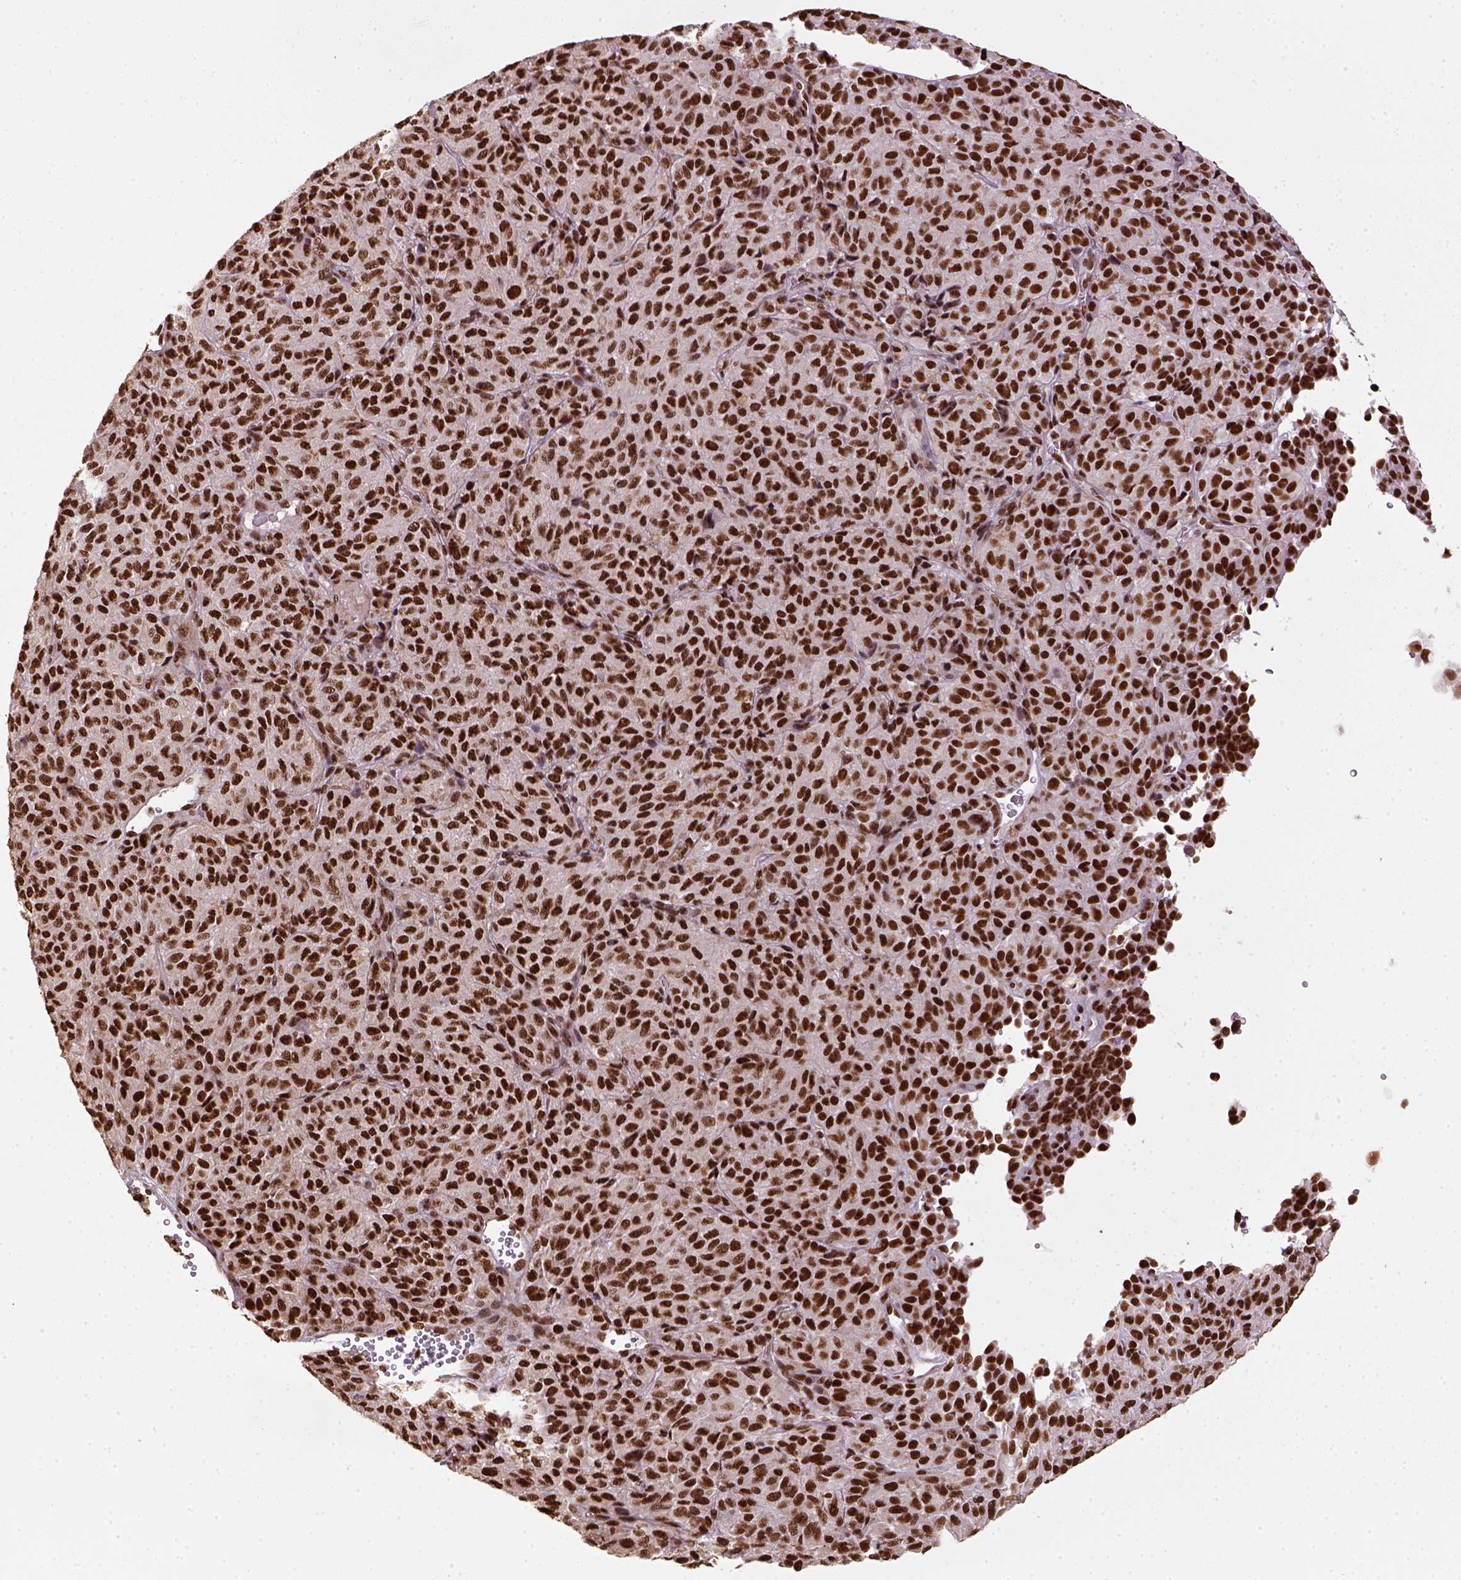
{"staining": {"intensity": "strong", "quantity": ">75%", "location": "nuclear"}, "tissue": "melanoma", "cell_type": "Tumor cells", "image_type": "cancer", "snomed": [{"axis": "morphology", "description": "Malignant melanoma, Metastatic site"}, {"axis": "topography", "description": "Brain"}], "caption": "A histopathology image of human malignant melanoma (metastatic site) stained for a protein reveals strong nuclear brown staining in tumor cells.", "gene": "CCAR1", "patient": {"sex": "female", "age": 56}}